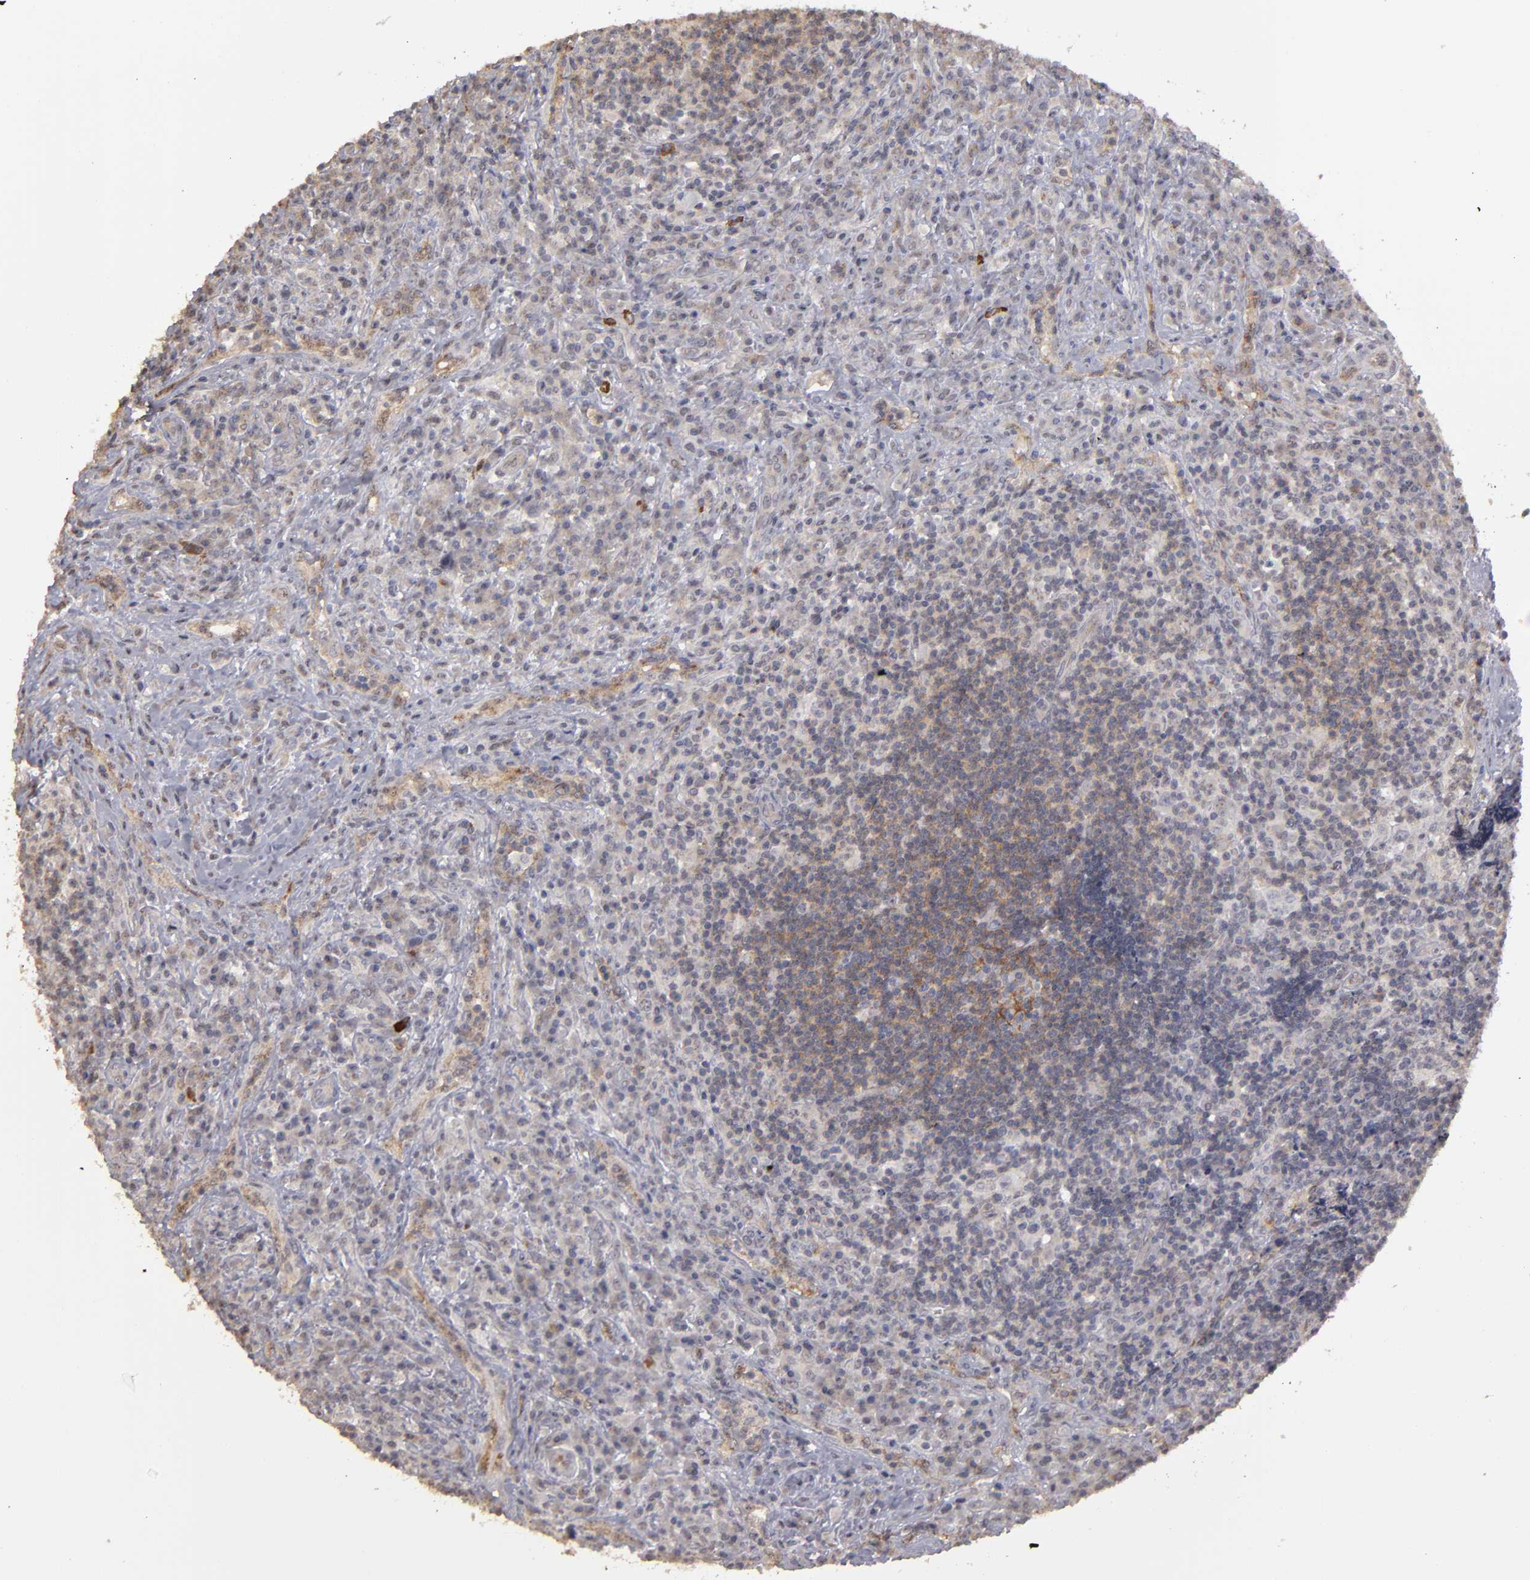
{"staining": {"intensity": "moderate", "quantity": "<25%", "location": "cytoplasmic/membranous"}, "tissue": "lymphoma", "cell_type": "Tumor cells", "image_type": "cancer", "snomed": [{"axis": "morphology", "description": "Hodgkin's disease, NOS"}, {"axis": "topography", "description": "Lymph node"}], "caption": "Human lymphoma stained with a brown dye shows moderate cytoplasmic/membranous positive positivity in approximately <25% of tumor cells.", "gene": "CD55", "patient": {"sex": "female", "age": 25}}